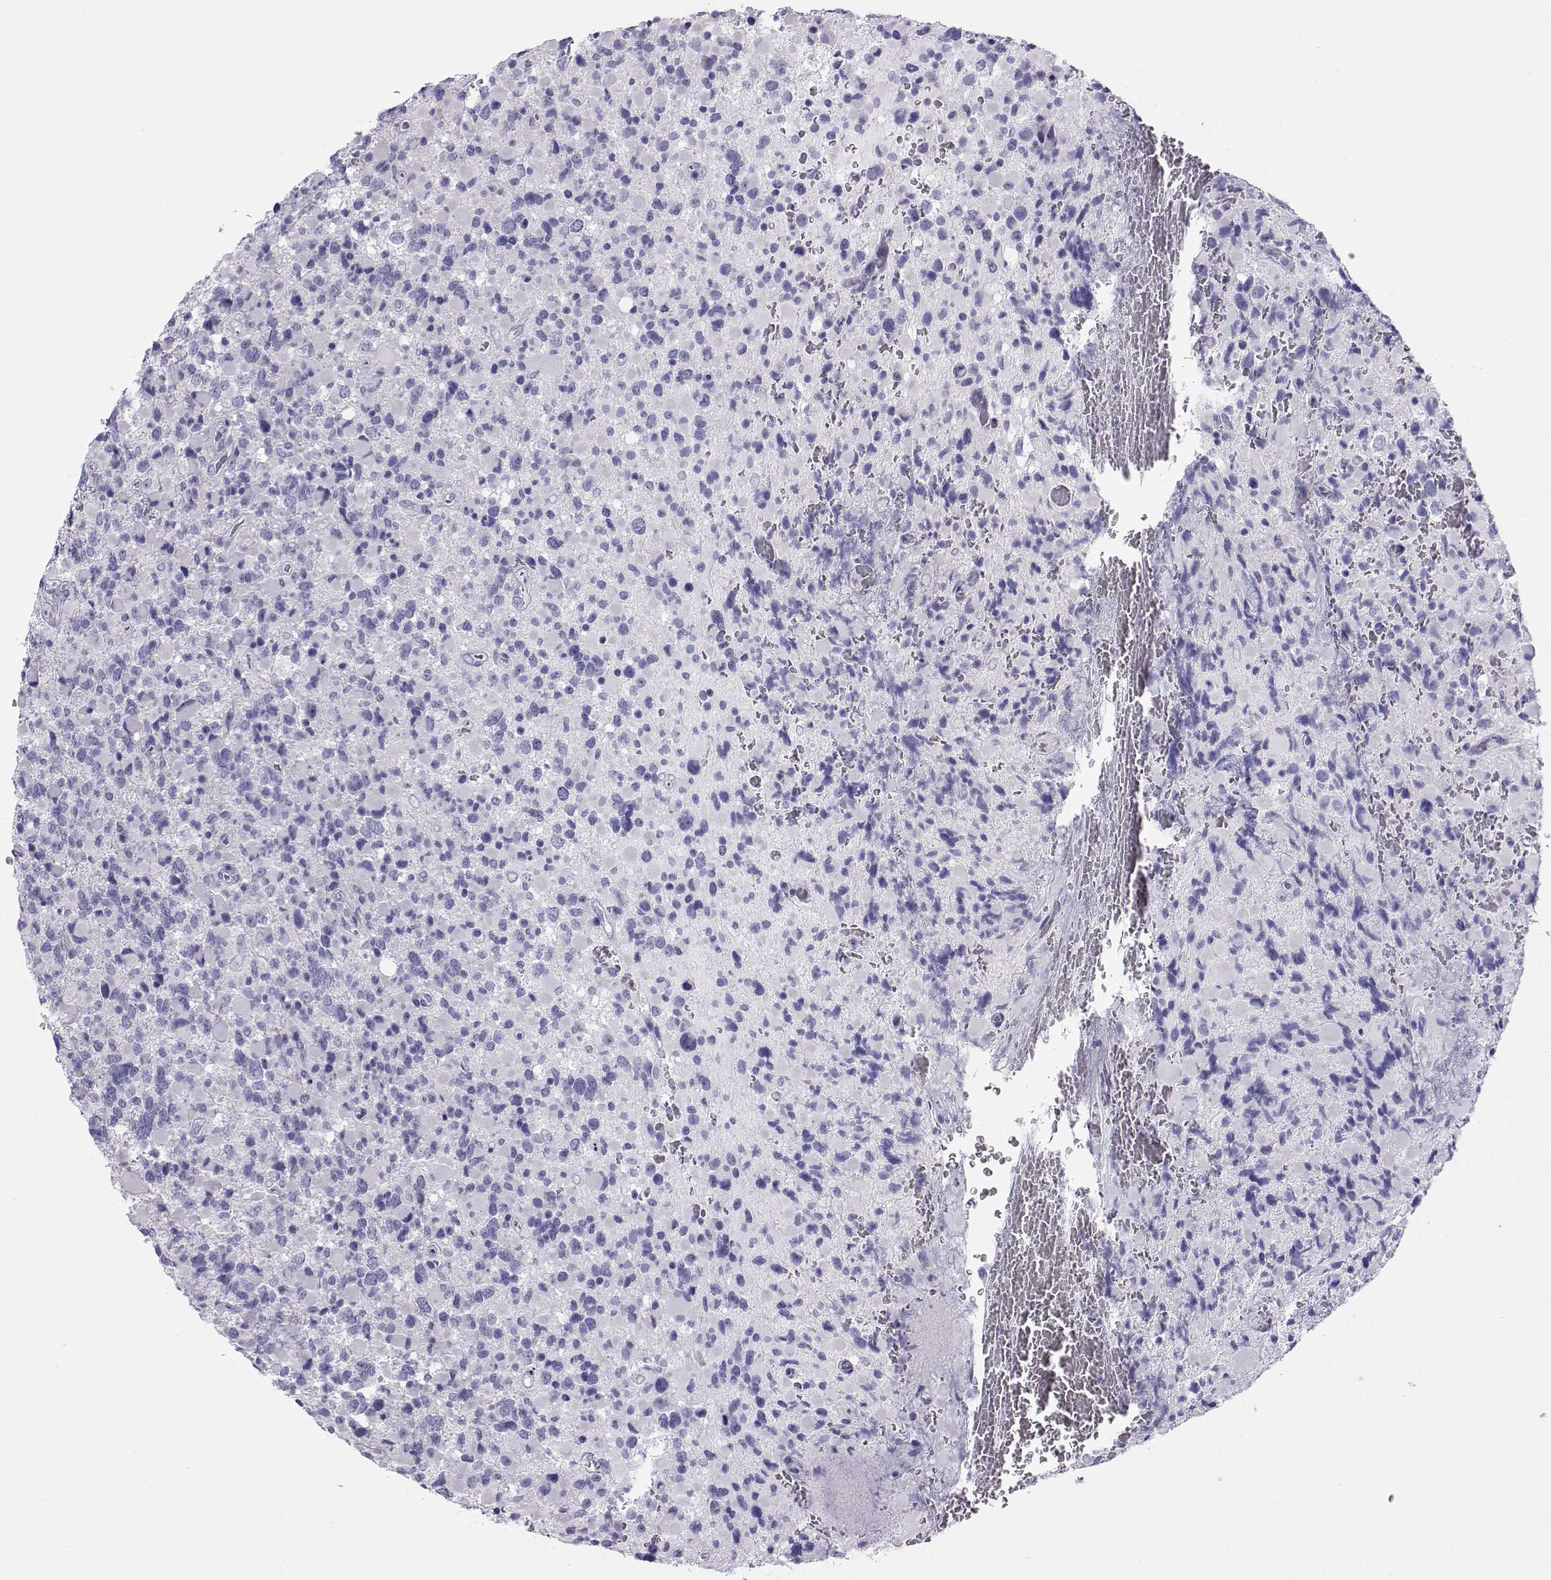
{"staining": {"intensity": "negative", "quantity": "none", "location": "none"}, "tissue": "glioma", "cell_type": "Tumor cells", "image_type": "cancer", "snomed": [{"axis": "morphology", "description": "Glioma, malignant, High grade"}, {"axis": "topography", "description": "Brain"}], "caption": "This is an immunohistochemistry (IHC) histopathology image of glioma. There is no staining in tumor cells.", "gene": "PLIN4", "patient": {"sex": "female", "age": 40}}